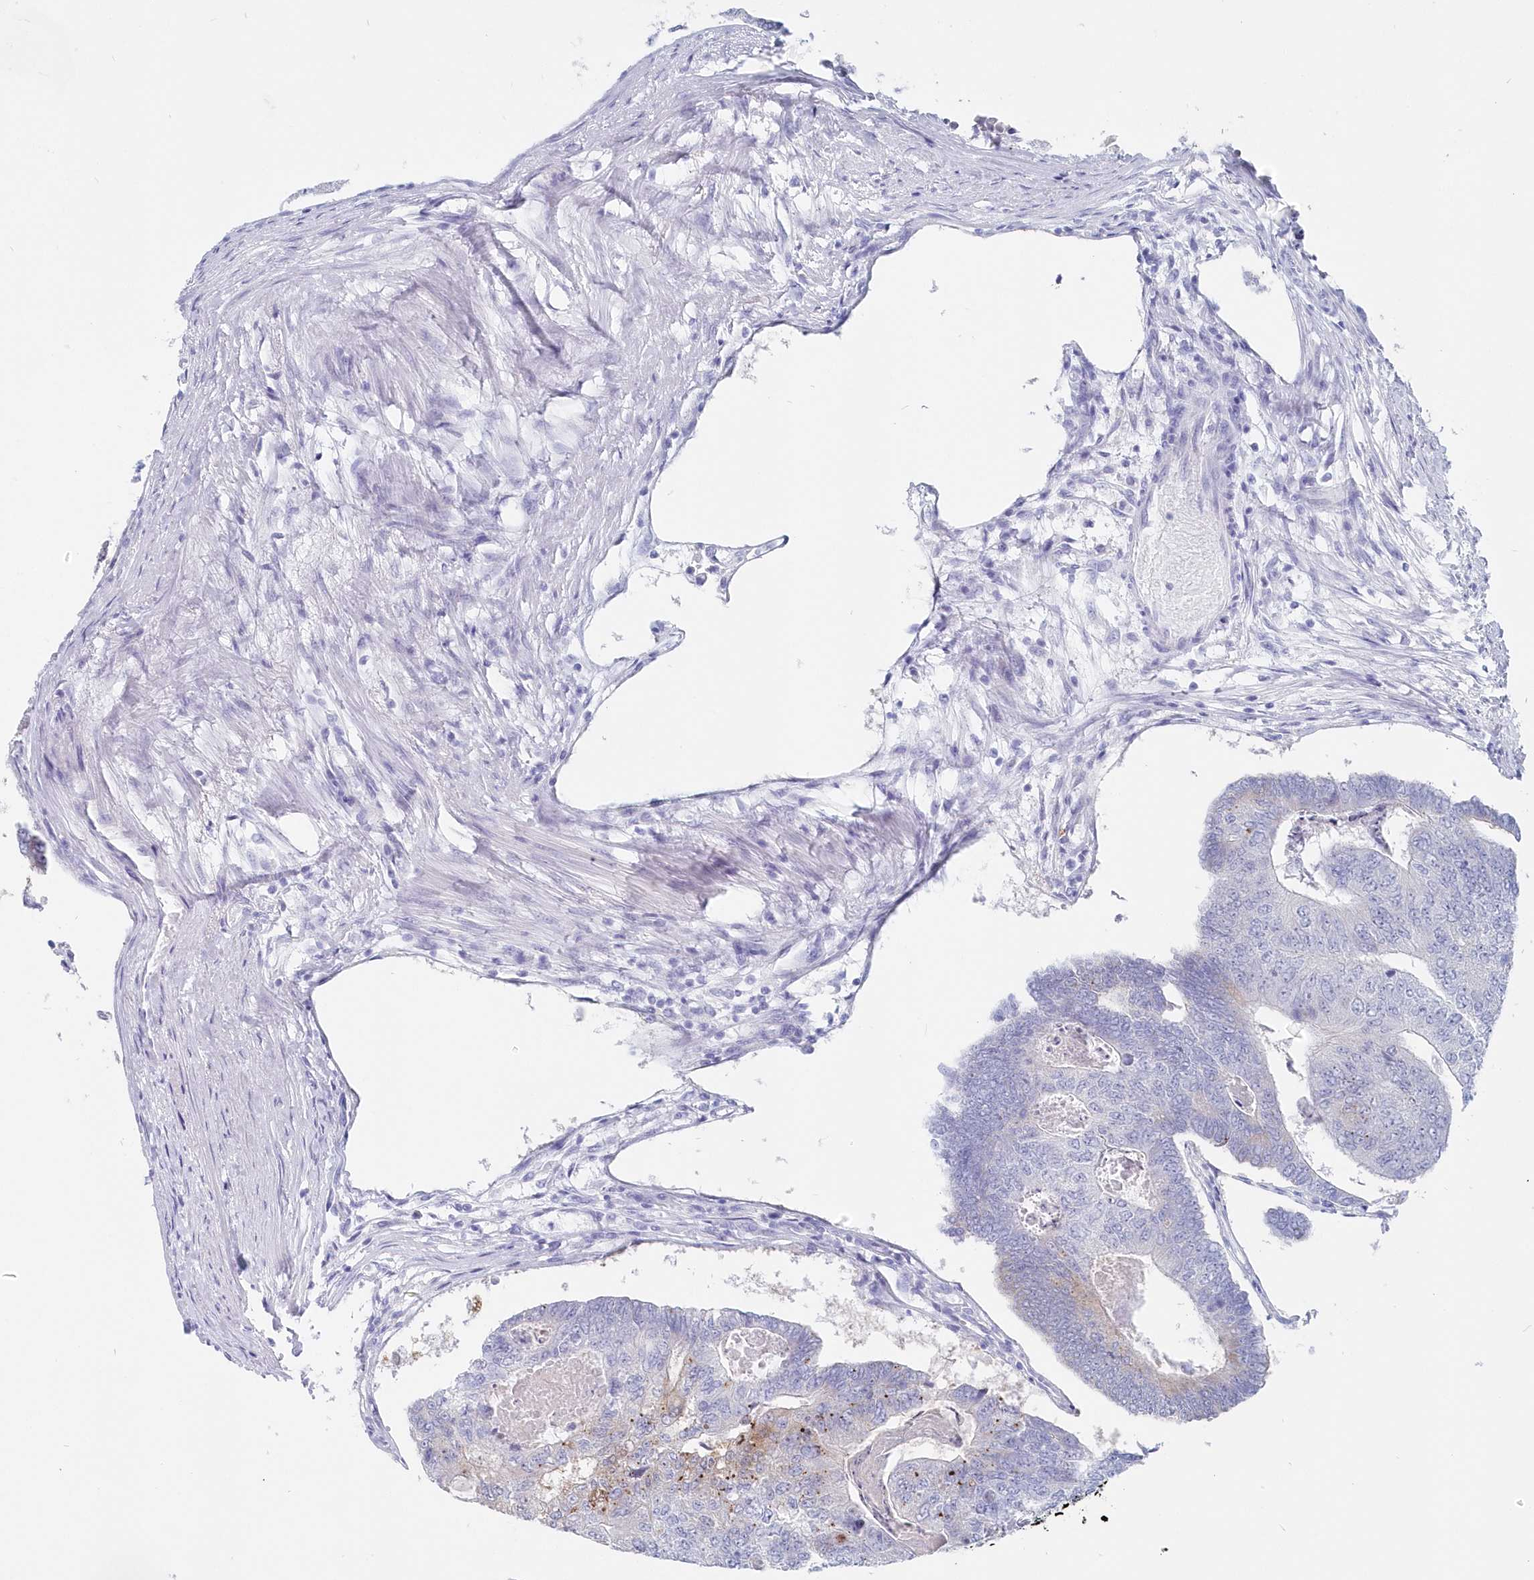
{"staining": {"intensity": "weak", "quantity": "<25%", "location": "cytoplasmic/membranous"}, "tissue": "colorectal cancer", "cell_type": "Tumor cells", "image_type": "cancer", "snomed": [{"axis": "morphology", "description": "Adenocarcinoma, NOS"}, {"axis": "topography", "description": "Colon"}], "caption": "Tumor cells show no significant positivity in colorectal cancer.", "gene": "CSNK1G2", "patient": {"sex": "female", "age": 67}}